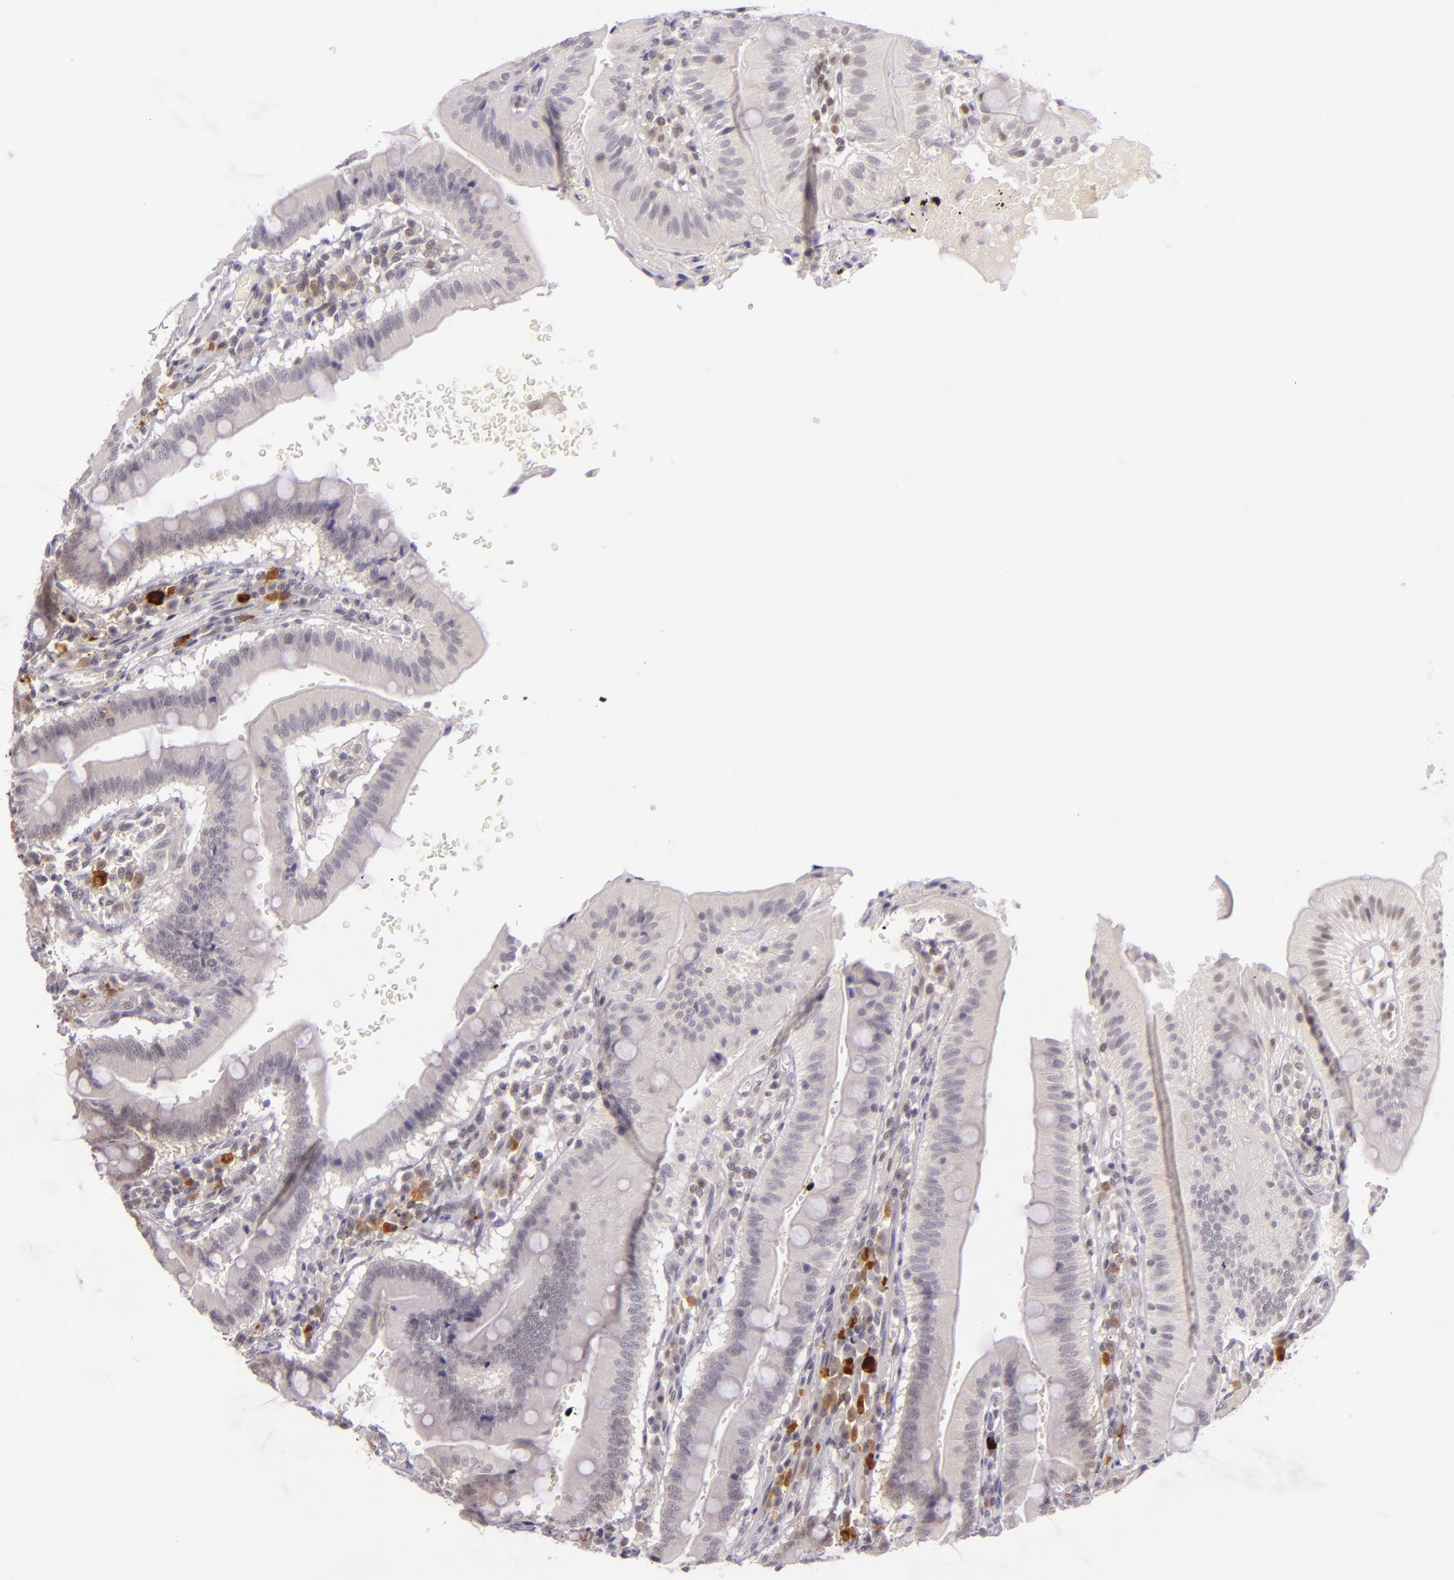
{"staining": {"intensity": "negative", "quantity": "none", "location": "none"}, "tissue": "small intestine", "cell_type": "Glandular cells", "image_type": "normal", "snomed": [{"axis": "morphology", "description": "Normal tissue, NOS"}, {"axis": "topography", "description": "Small intestine"}], "caption": "The photomicrograph shows no staining of glandular cells in normal small intestine. (DAB (3,3'-diaminobenzidine) immunohistochemistry (IHC), high magnification).", "gene": "CSE1L", "patient": {"sex": "male", "age": 71}}